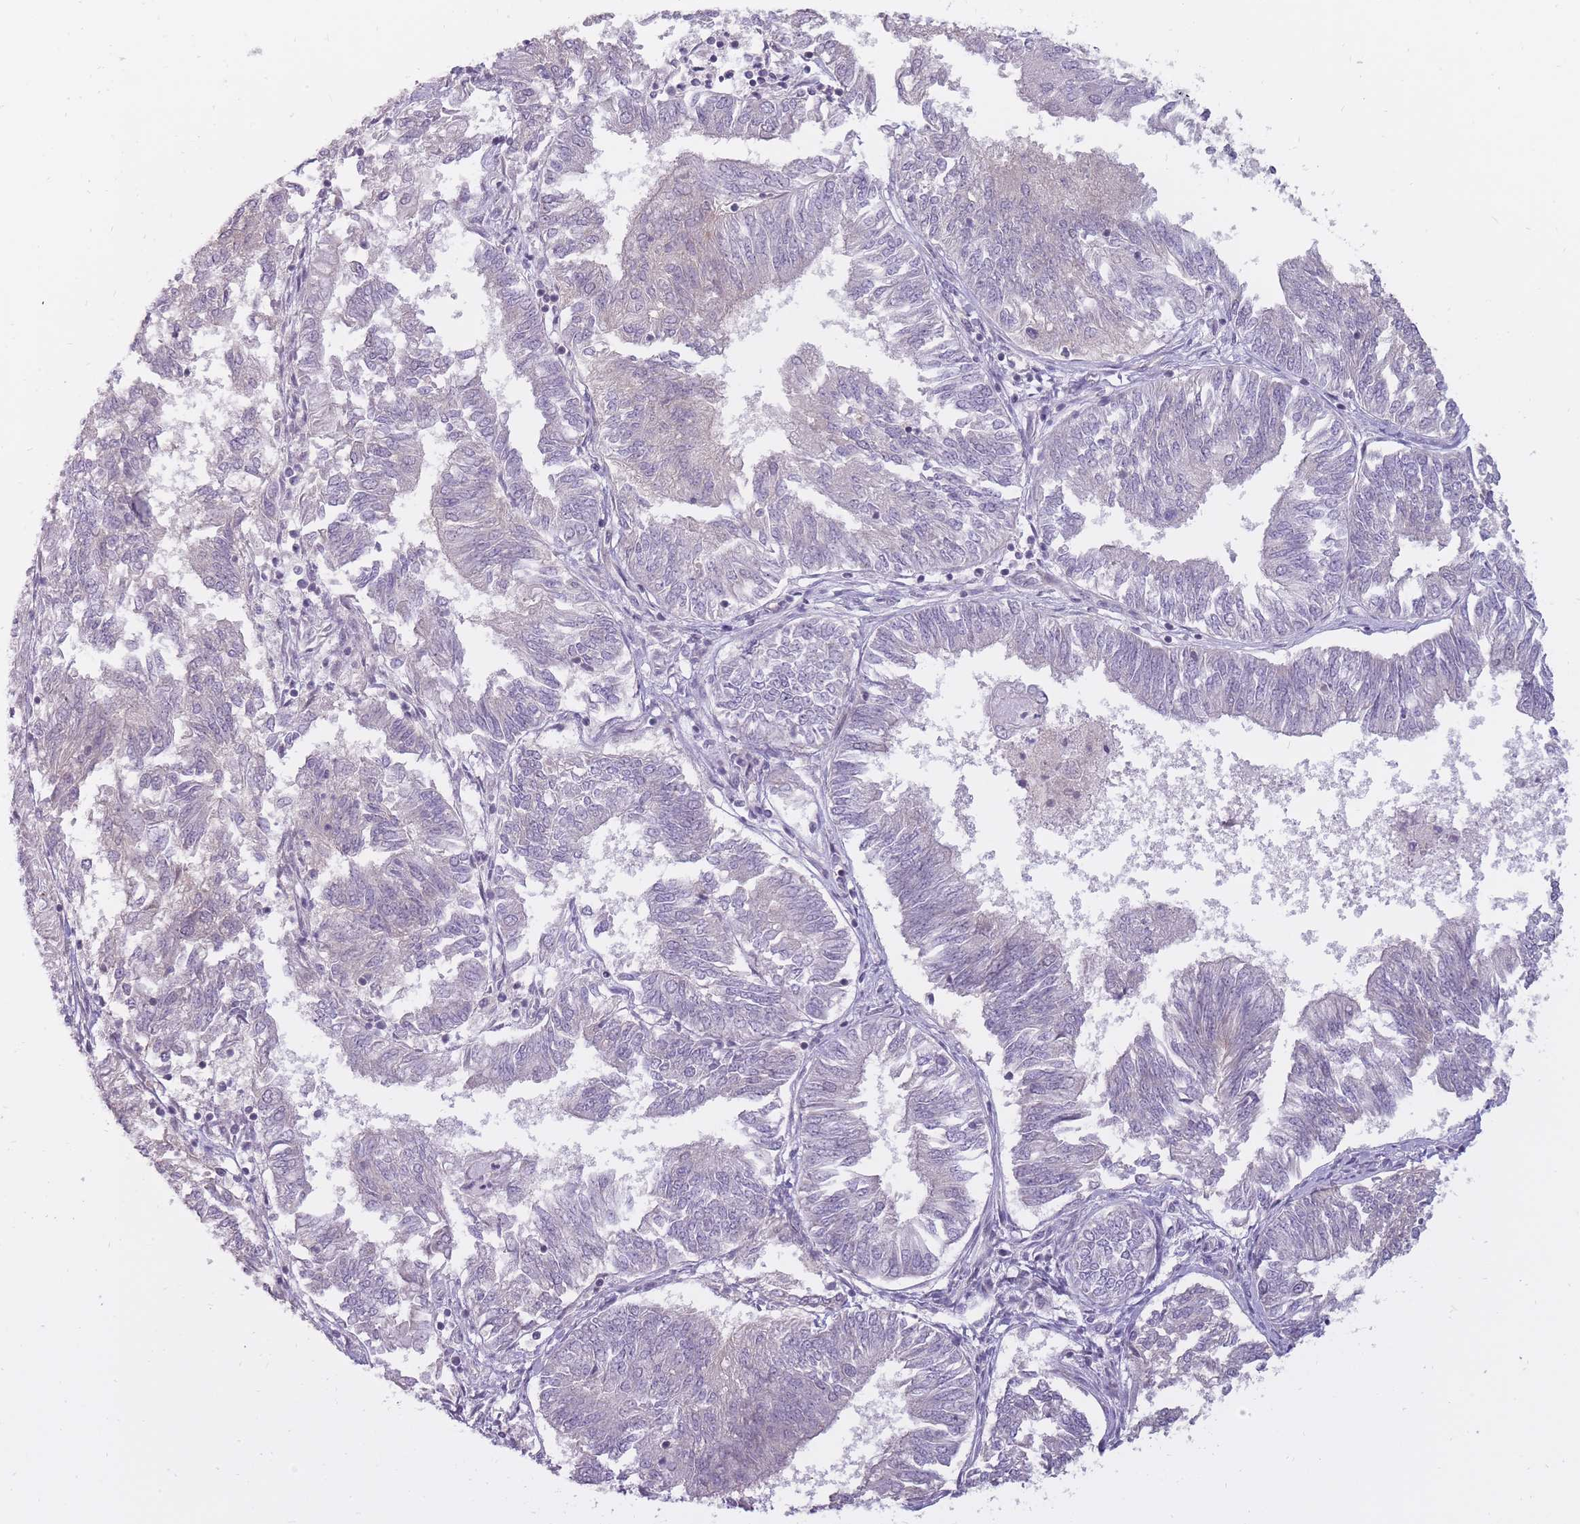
{"staining": {"intensity": "negative", "quantity": "none", "location": "none"}, "tissue": "endometrial cancer", "cell_type": "Tumor cells", "image_type": "cancer", "snomed": [{"axis": "morphology", "description": "Adenocarcinoma, NOS"}, {"axis": "topography", "description": "Endometrium"}], "caption": "The image shows no significant expression in tumor cells of adenocarcinoma (endometrial).", "gene": "POMZP3", "patient": {"sex": "female", "age": 58}}